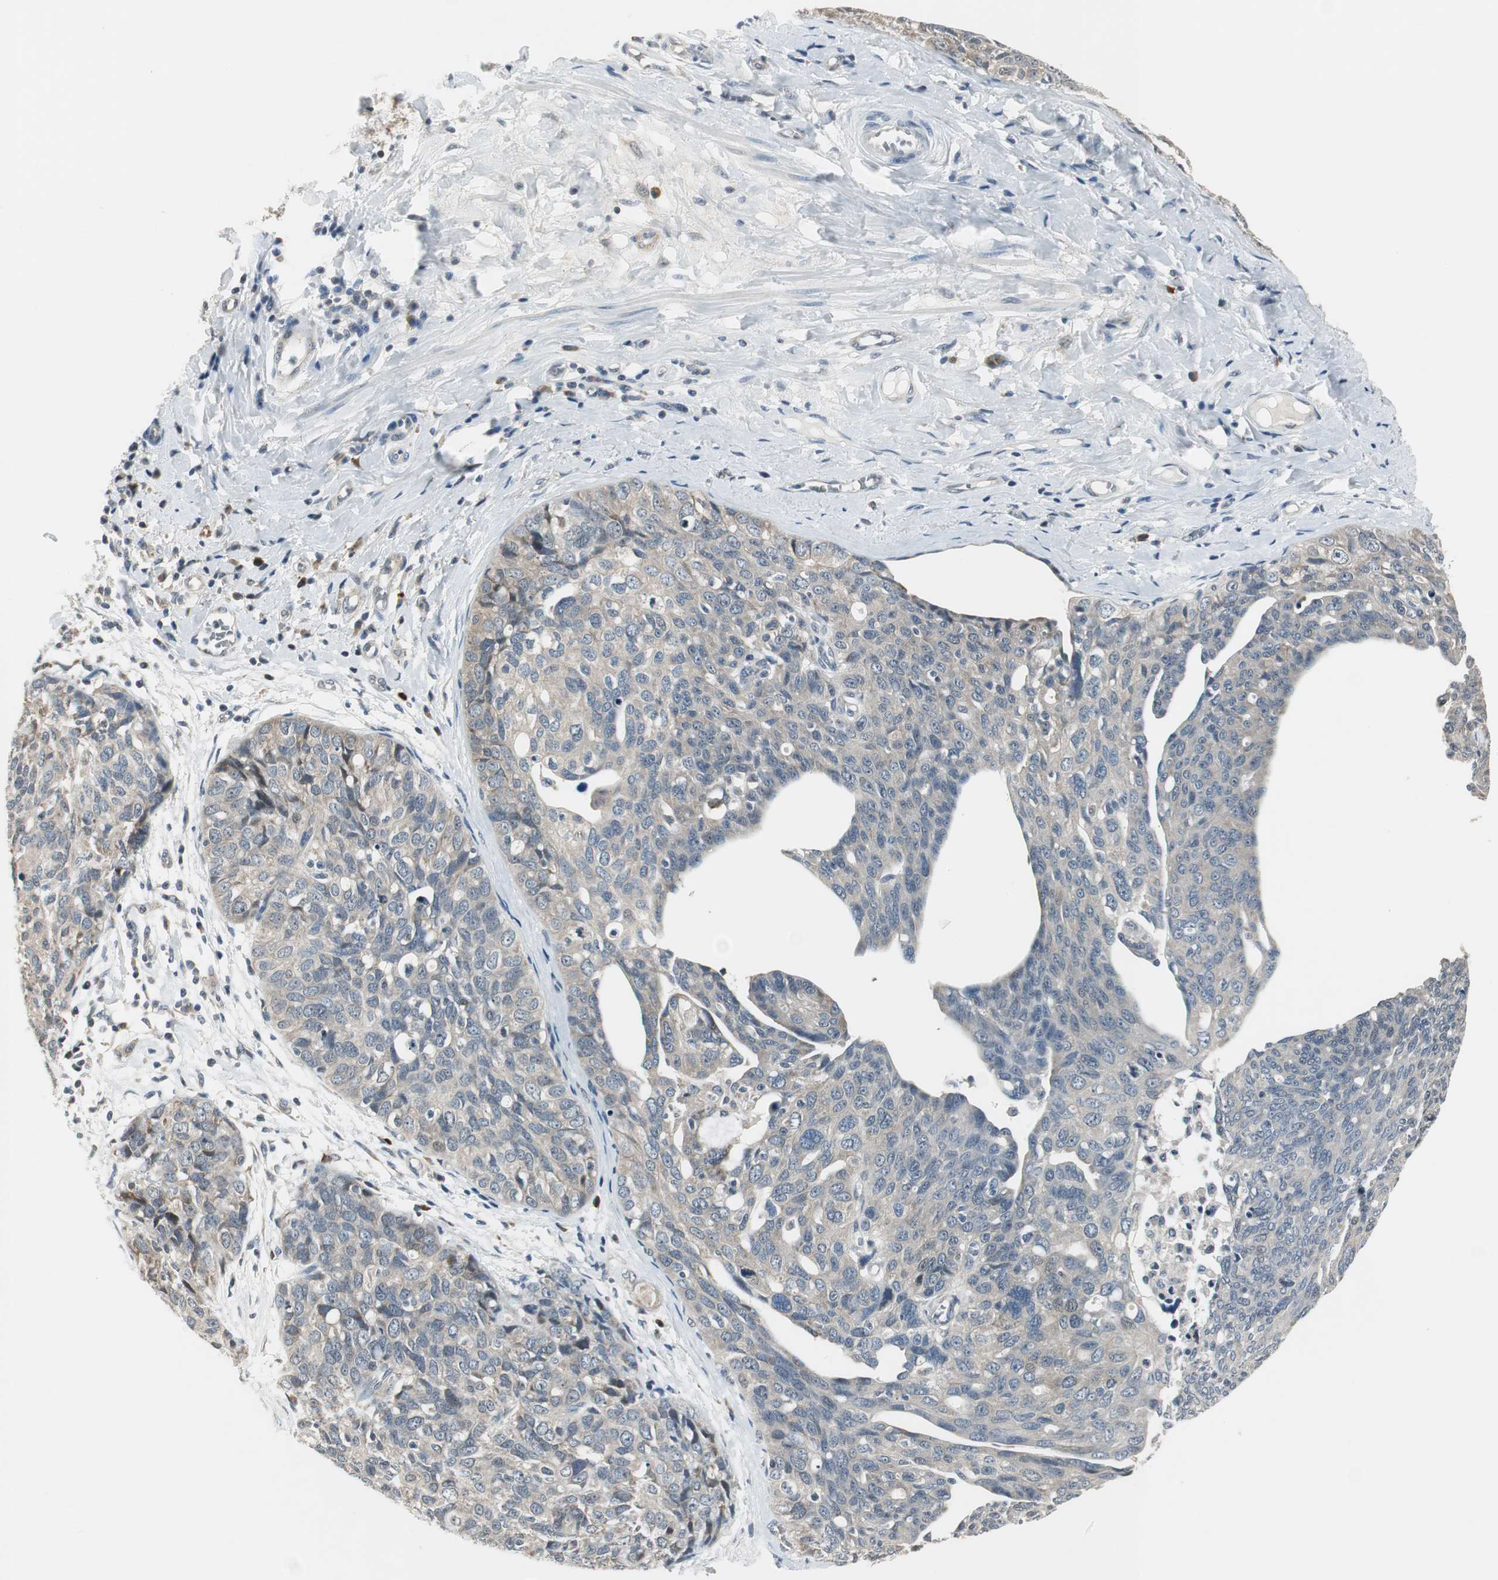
{"staining": {"intensity": "weak", "quantity": ">75%", "location": "cytoplasmic/membranous"}, "tissue": "ovarian cancer", "cell_type": "Tumor cells", "image_type": "cancer", "snomed": [{"axis": "morphology", "description": "Carcinoma, endometroid"}, {"axis": "topography", "description": "Ovary"}], "caption": "A brown stain highlights weak cytoplasmic/membranous positivity of a protein in ovarian cancer (endometroid carcinoma) tumor cells.", "gene": "CCT5", "patient": {"sex": "female", "age": 60}}